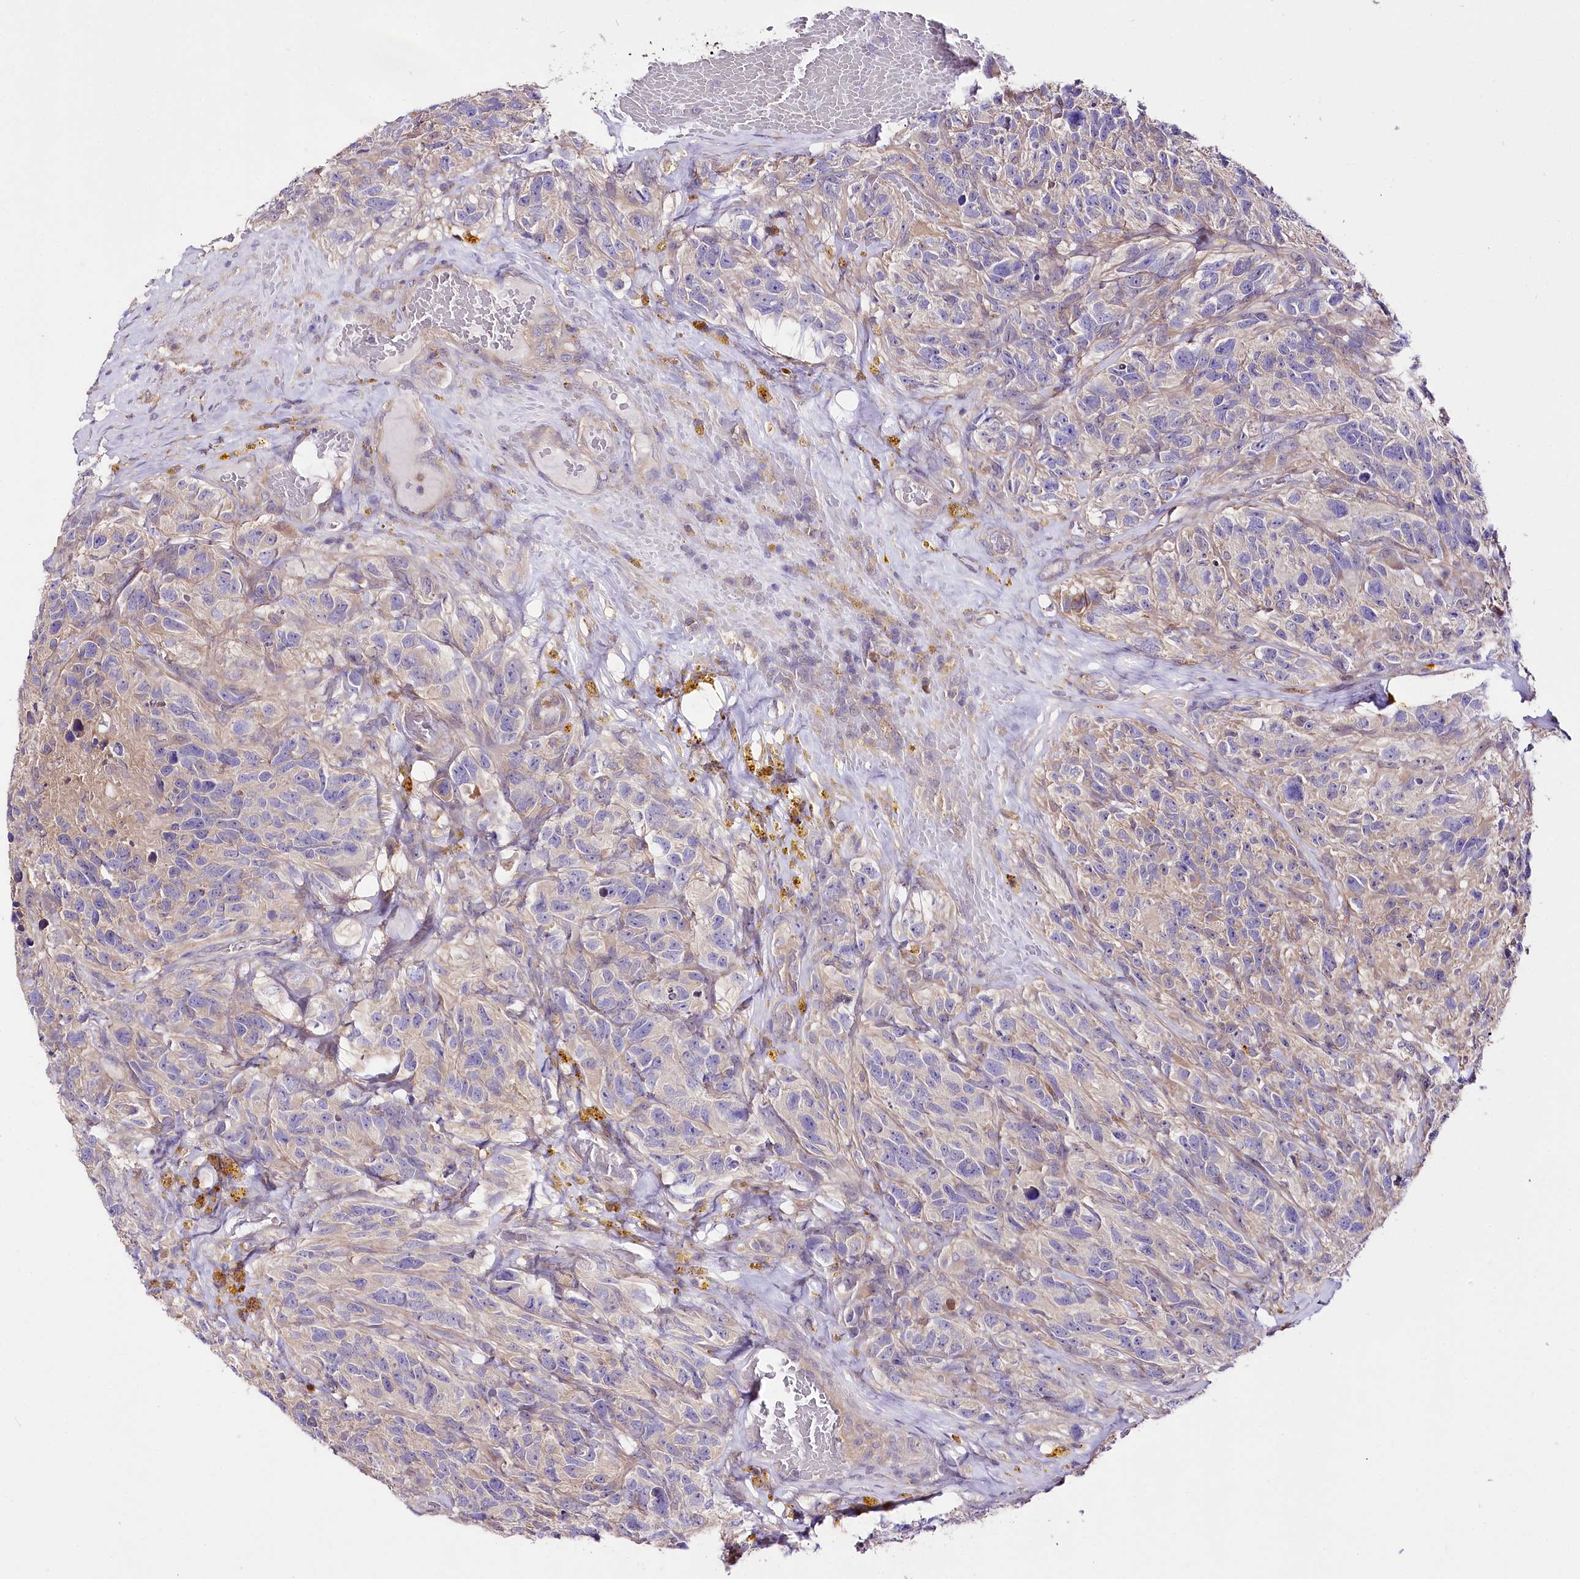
{"staining": {"intensity": "weak", "quantity": "<25%", "location": "cytoplasmic/membranous"}, "tissue": "glioma", "cell_type": "Tumor cells", "image_type": "cancer", "snomed": [{"axis": "morphology", "description": "Glioma, malignant, High grade"}, {"axis": "topography", "description": "Brain"}], "caption": "Image shows no significant protein staining in tumor cells of glioma.", "gene": "UGP2", "patient": {"sex": "male", "age": 69}}